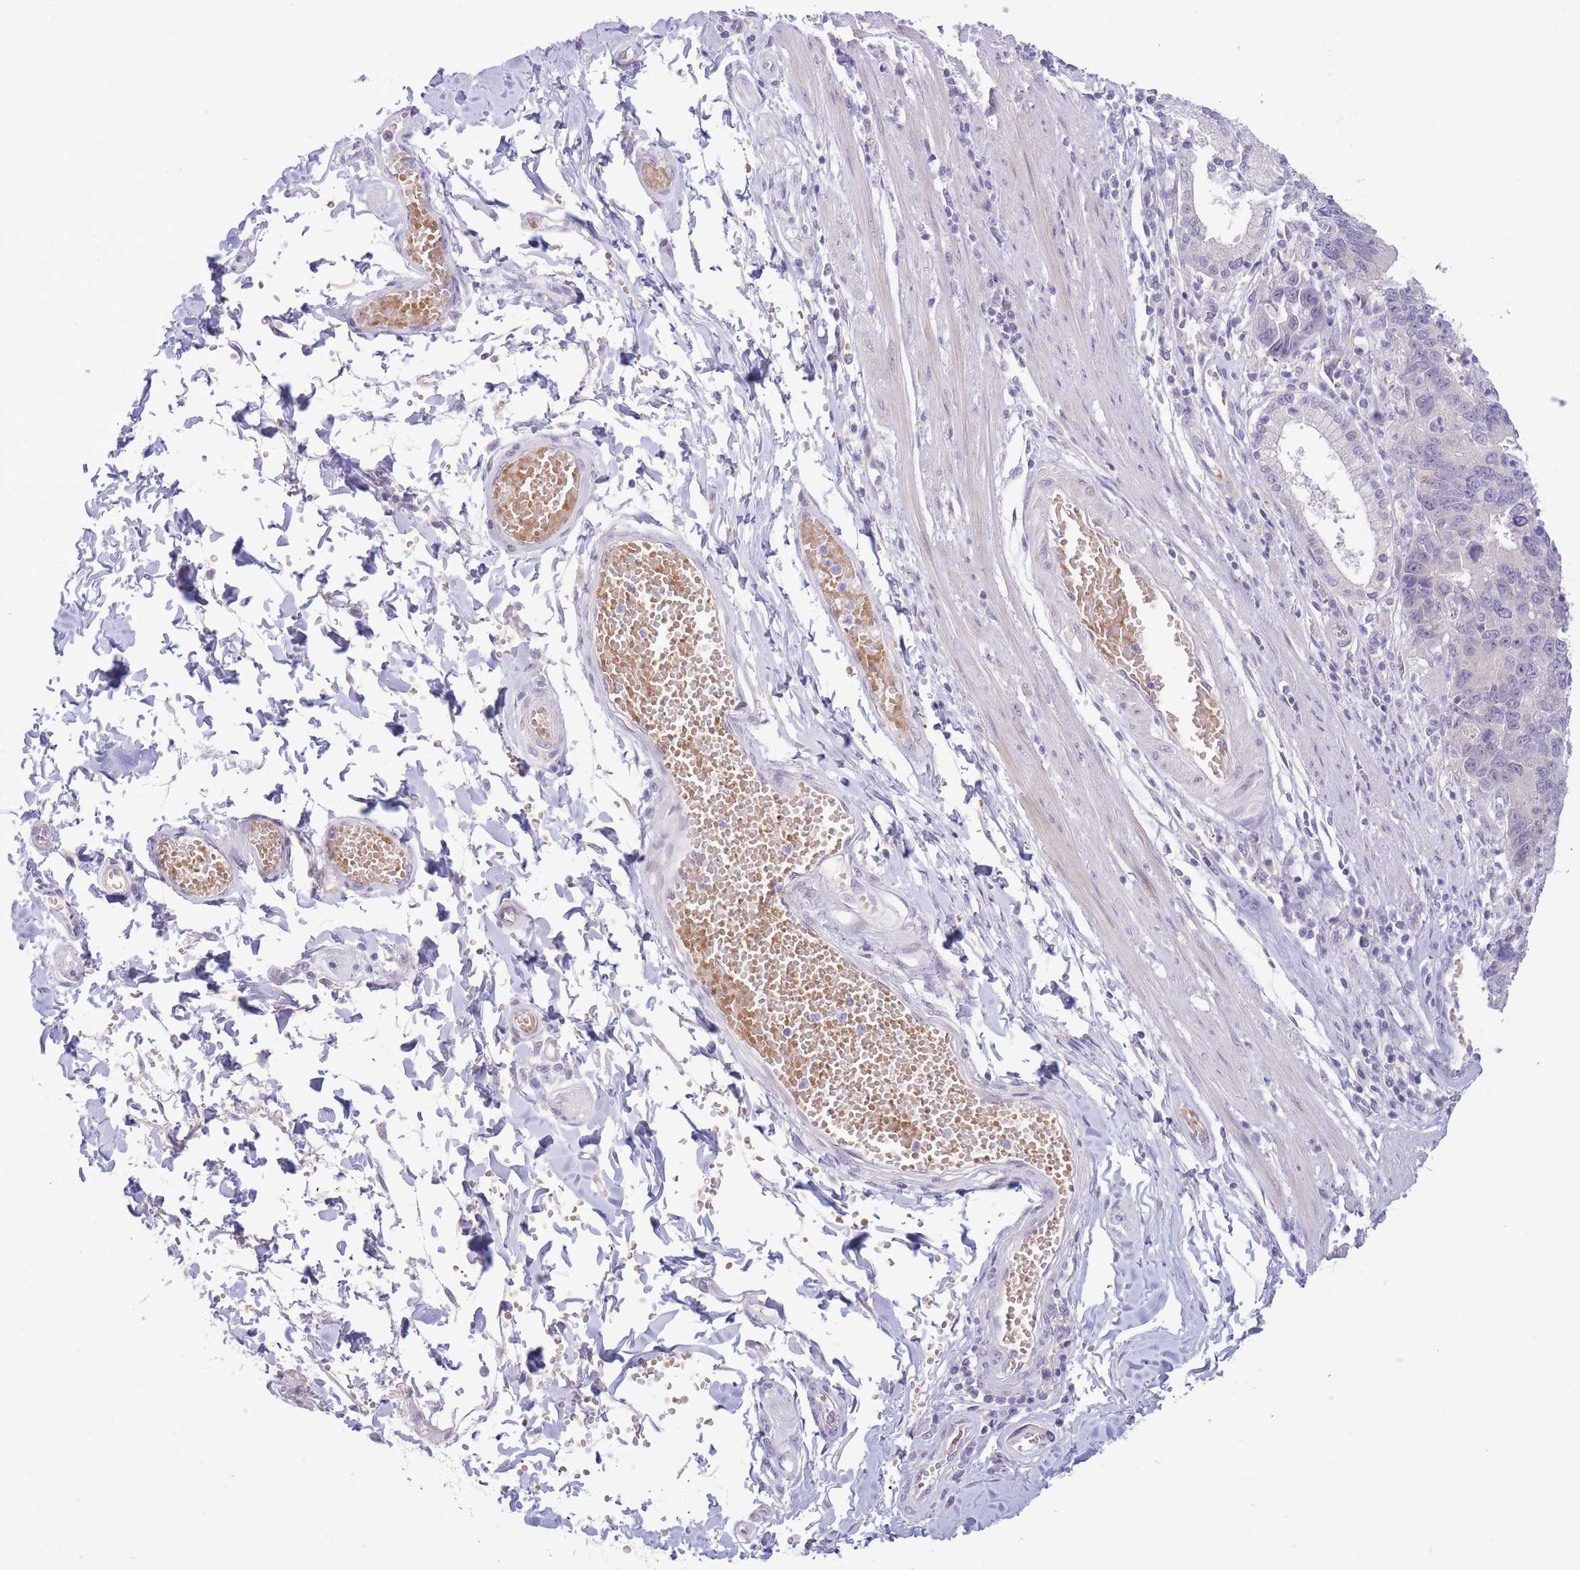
{"staining": {"intensity": "negative", "quantity": "none", "location": "none"}, "tissue": "stomach cancer", "cell_type": "Tumor cells", "image_type": "cancer", "snomed": [{"axis": "morphology", "description": "Adenocarcinoma, NOS"}, {"axis": "topography", "description": "Stomach"}], "caption": "Protein analysis of stomach cancer (adenocarcinoma) demonstrates no significant staining in tumor cells.", "gene": "FBXO46", "patient": {"sex": "male", "age": 59}}